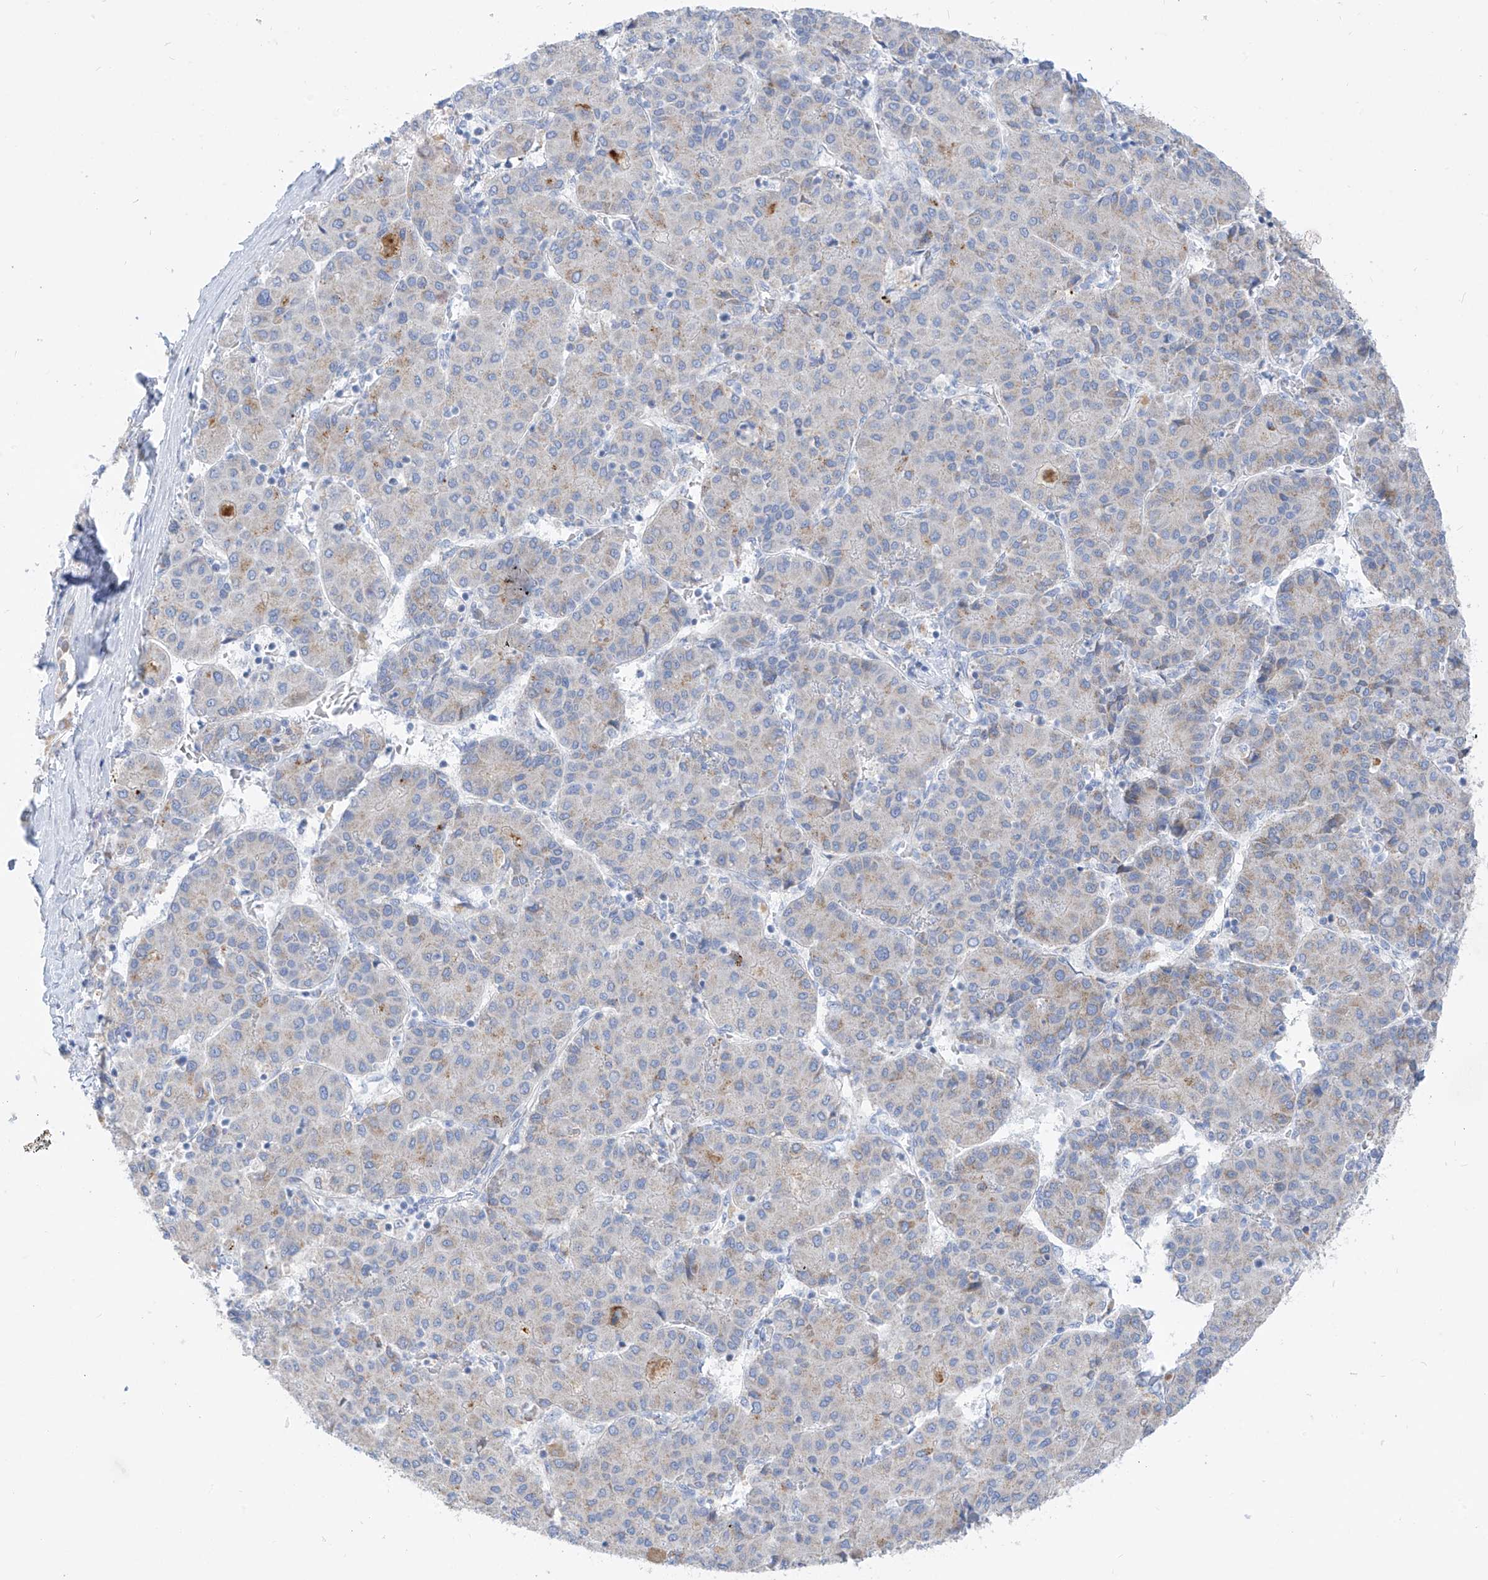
{"staining": {"intensity": "negative", "quantity": "none", "location": "none"}, "tissue": "liver cancer", "cell_type": "Tumor cells", "image_type": "cancer", "snomed": [{"axis": "morphology", "description": "Carcinoma, Hepatocellular, NOS"}, {"axis": "topography", "description": "Liver"}], "caption": "A high-resolution histopathology image shows immunohistochemistry staining of hepatocellular carcinoma (liver), which demonstrates no significant positivity in tumor cells.", "gene": "ZNF404", "patient": {"sex": "male", "age": 65}}